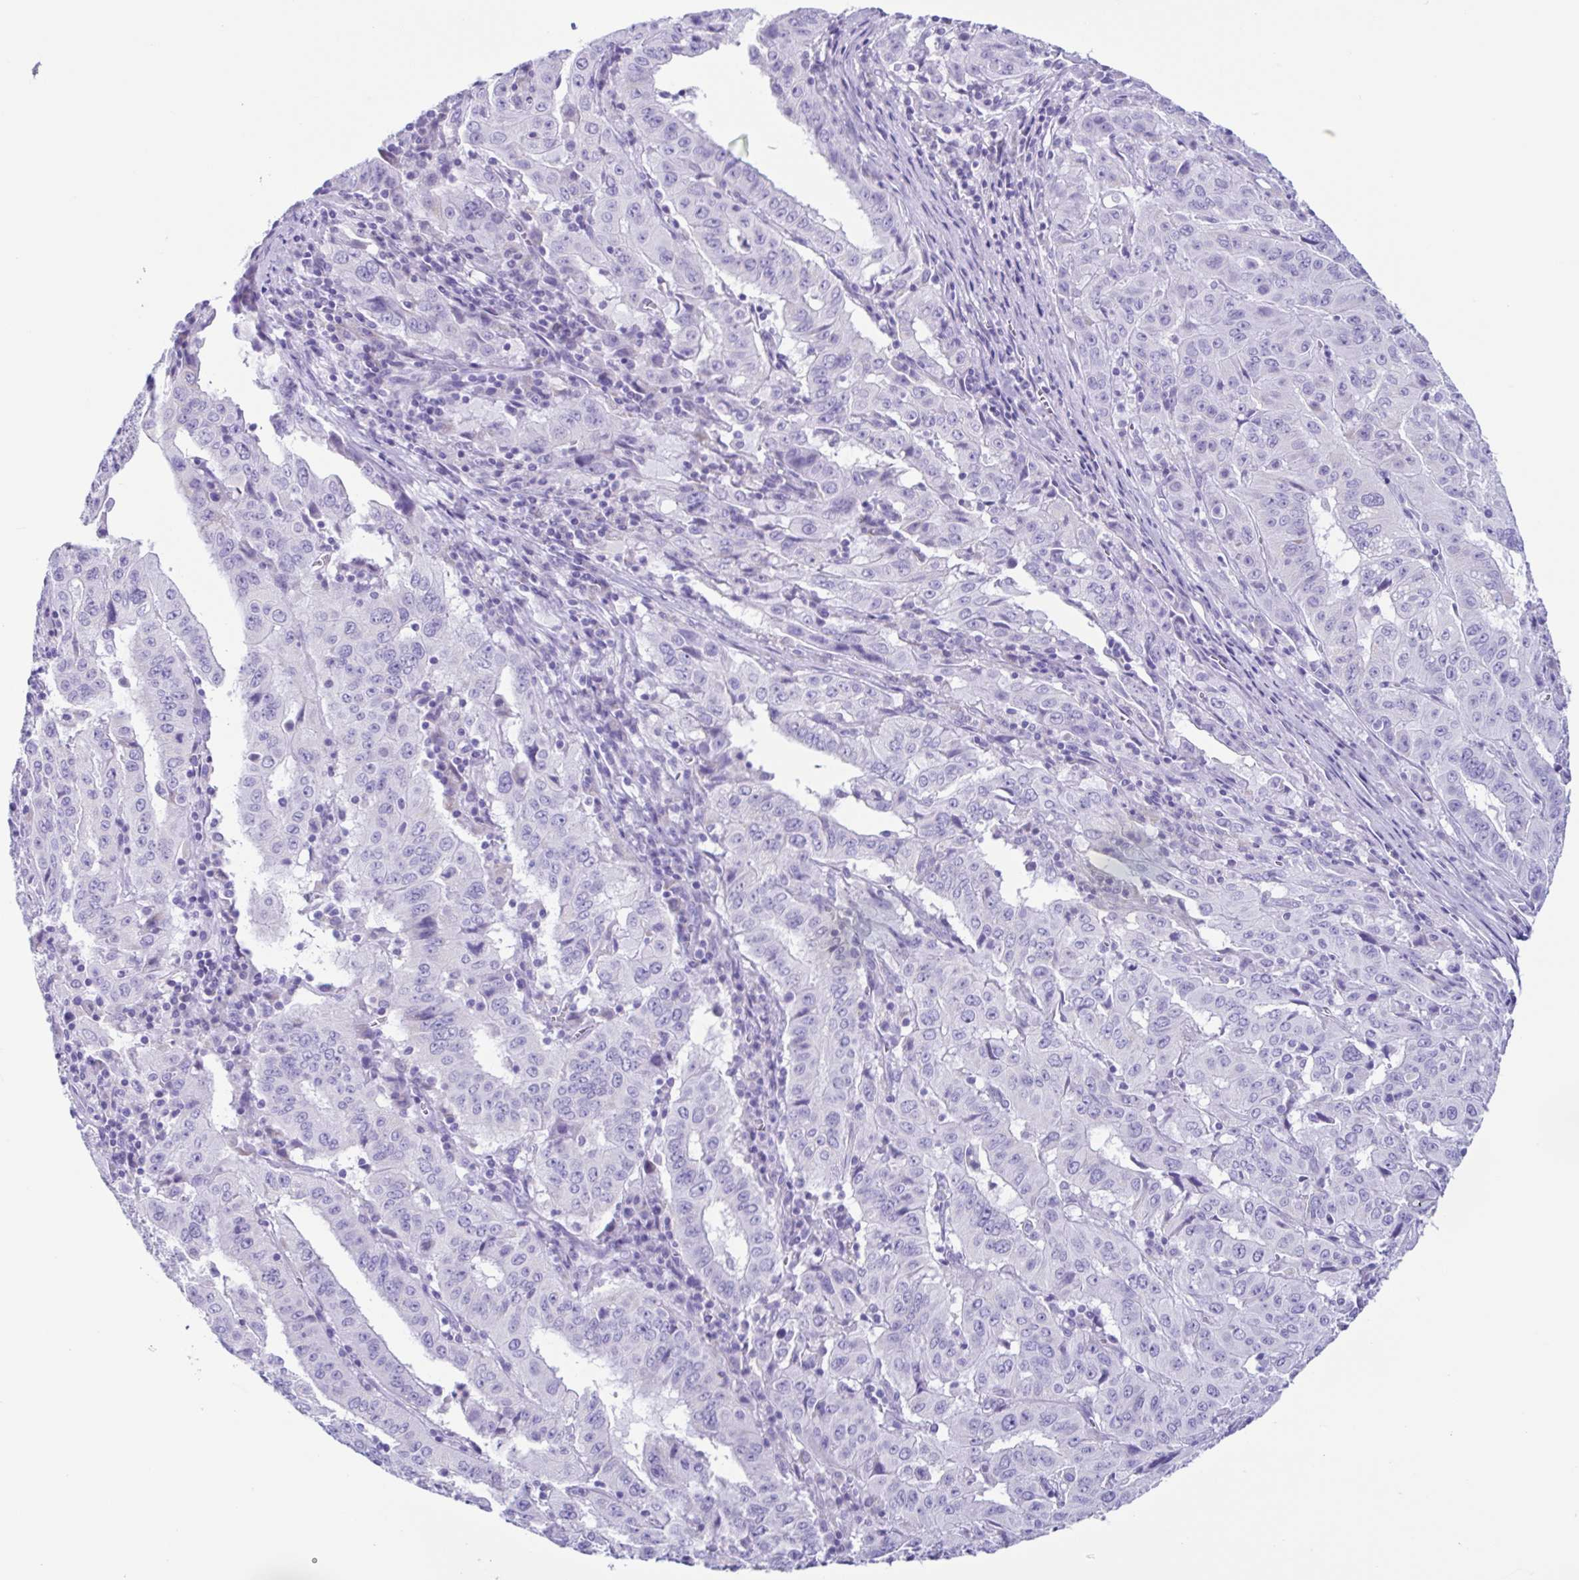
{"staining": {"intensity": "negative", "quantity": "none", "location": "none"}, "tissue": "pancreatic cancer", "cell_type": "Tumor cells", "image_type": "cancer", "snomed": [{"axis": "morphology", "description": "Adenocarcinoma, NOS"}, {"axis": "topography", "description": "Pancreas"}], "caption": "Immunohistochemistry histopathology image of neoplastic tissue: human adenocarcinoma (pancreatic) stained with DAB shows no significant protein staining in tumor cells.", "gene": "ACTRT3", "patient": {"sex": "male", "age": 63}}